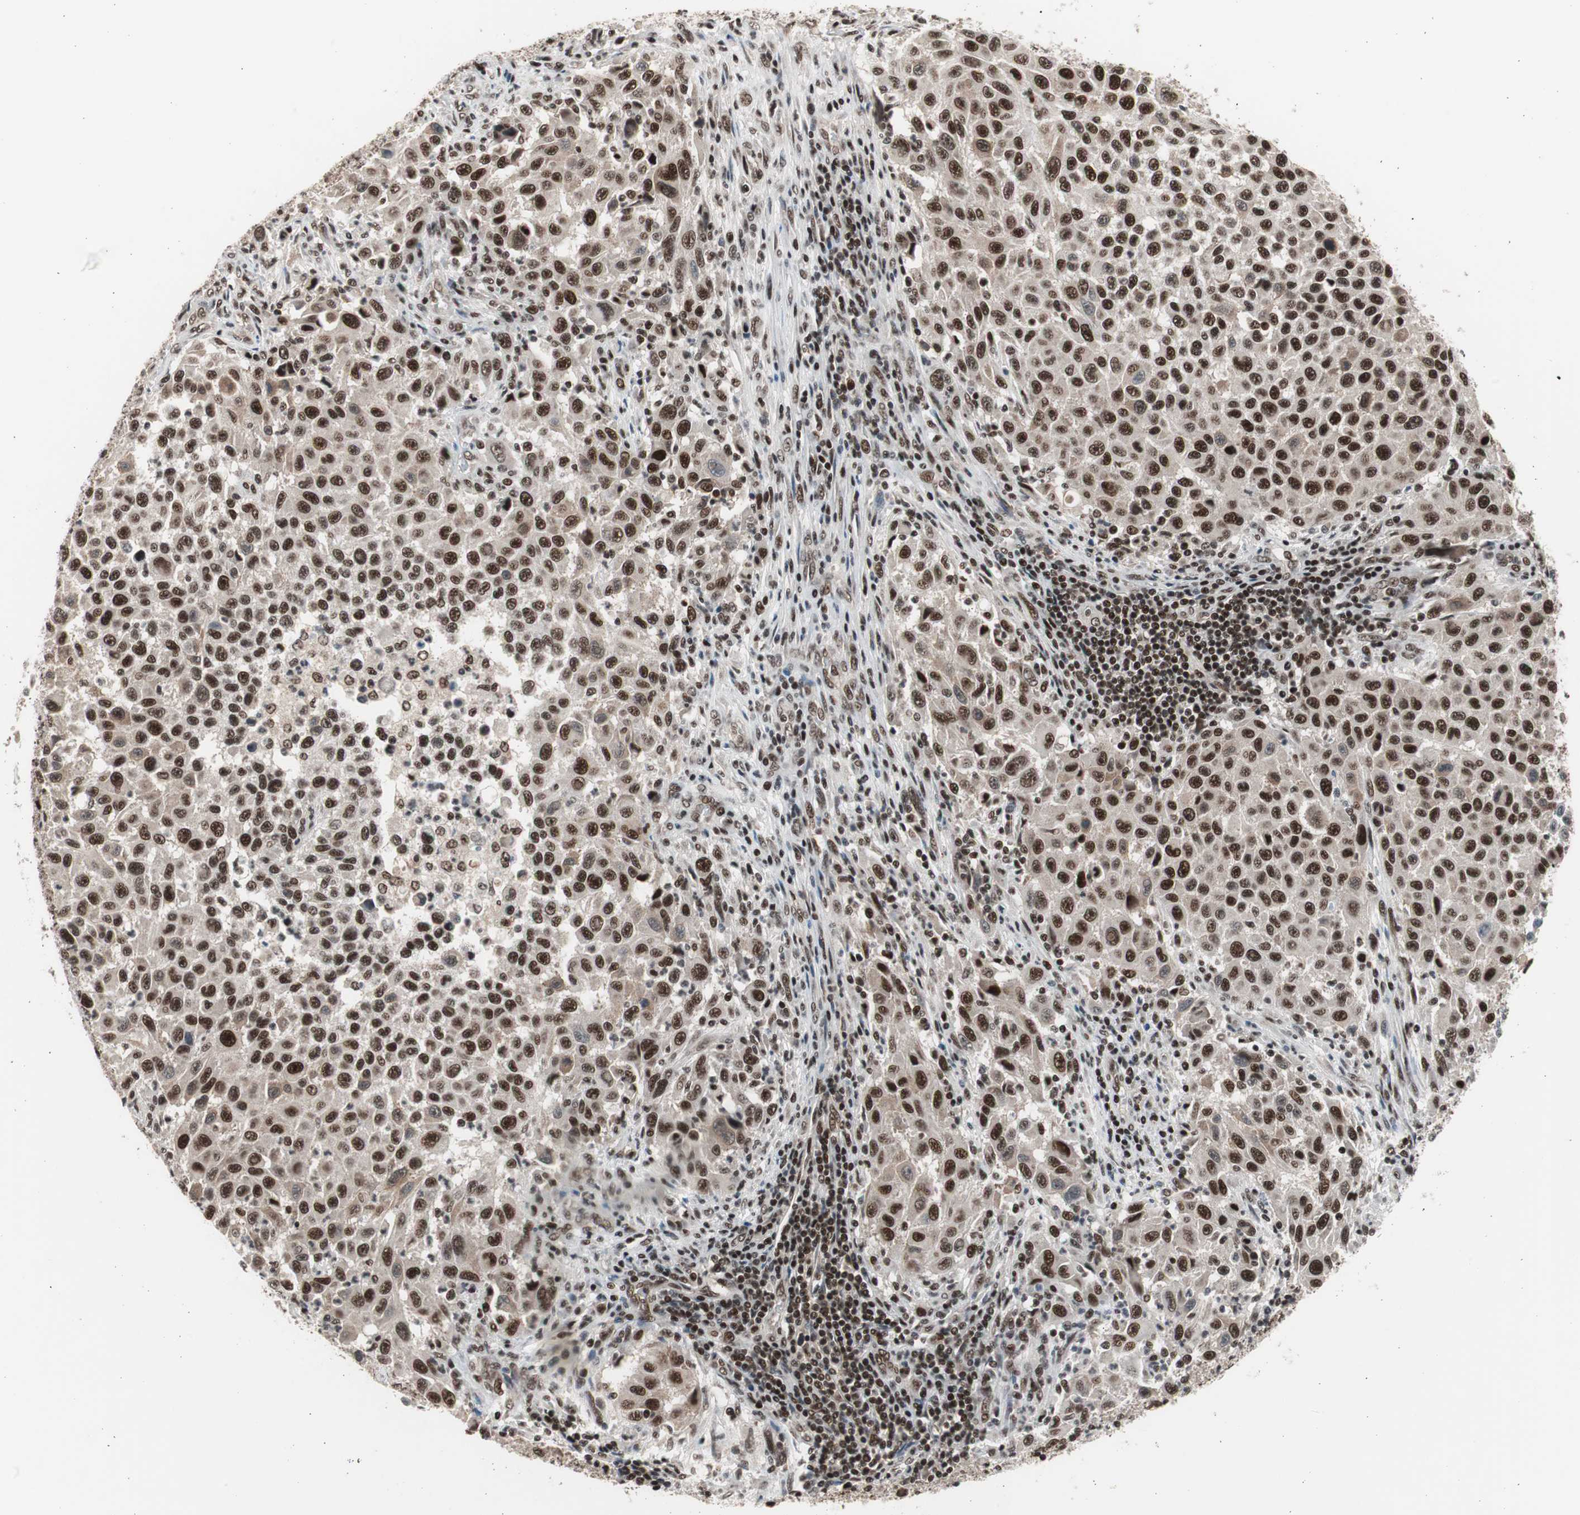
{"staining": {"intensity": "strong", "quantity": ">75%", "location": "nuclear"}, "tissue": "melanoma", "cell_type": "Tumor cells", "image_type": "cancer", "snomed": [{"axis": "morphology", "description": "Malignant melanoma, Metastatic site"}, {"axis": "topography", "description": "Lymph node"}], "caption": "Approximately >75% of tumor cells in human melanoma exhibit strong nuclear protein positivity as visualized by brown immunohistochemical staining.", "gene": "RPA1", "patient": {"sex": "male", "age": 61}}